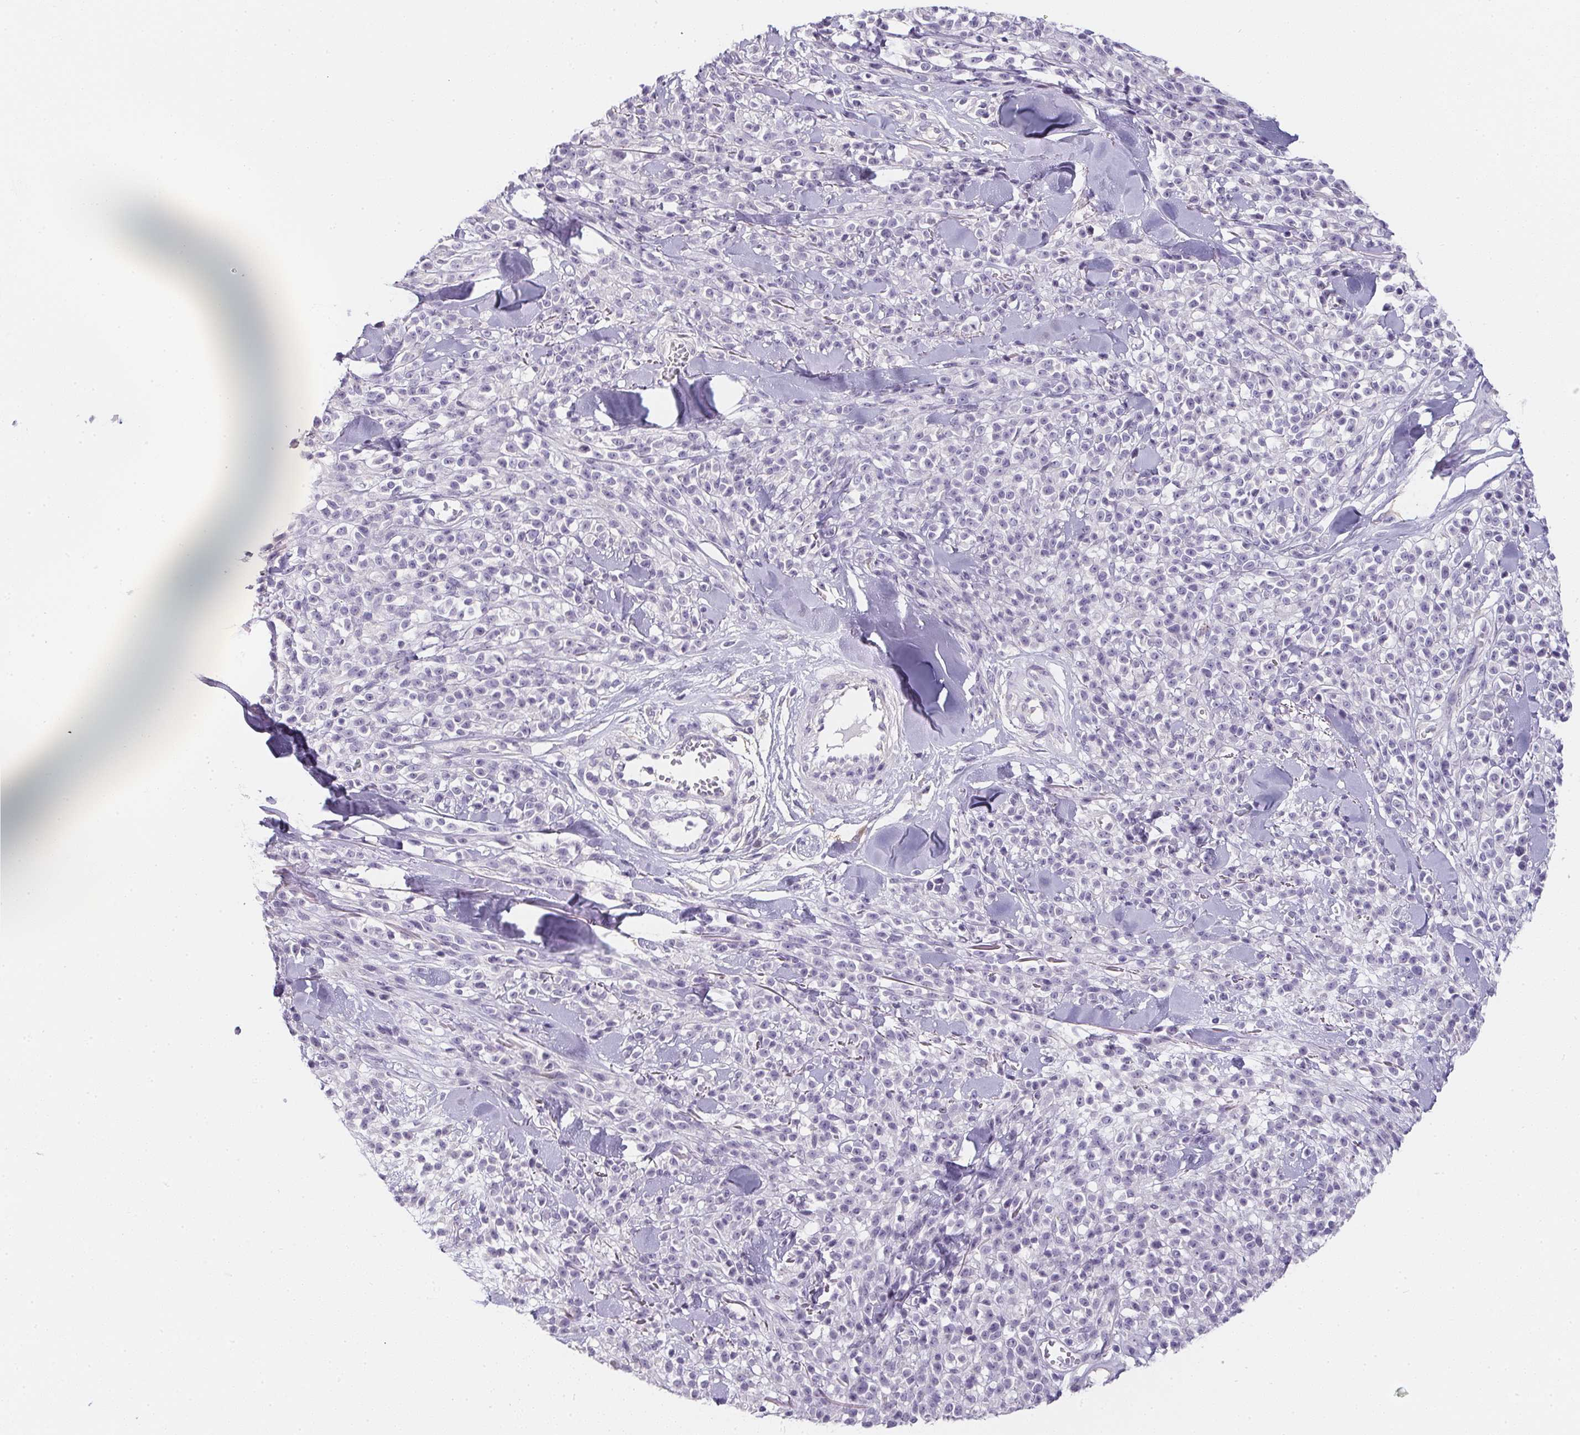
{"staining": {"intensity": "negative", "quantity": "none", "location": "none"}, "tissue": "melanoma", "cell_type": "Tumor cells", "image_type": "cancer", "snomed": [{"axis": "morphology", "description": "Malignant melanoma, NOS"}, {"axis": "topography", "description": "Skin"}, {"axis": "topography", "description": "Skin of trunk"}], "caption": "IHC of malignant melanoma shows no positivity in tumor cells. Brightfield microscopy of immunohistochemistry (IHC) stained with DAB (3,3'-diaminobenzidine) (brown) and hematoxylin (blue), captured at high magnification.", "gene": "MAP1A", "patient": {"sex": "male", "age": 74}}